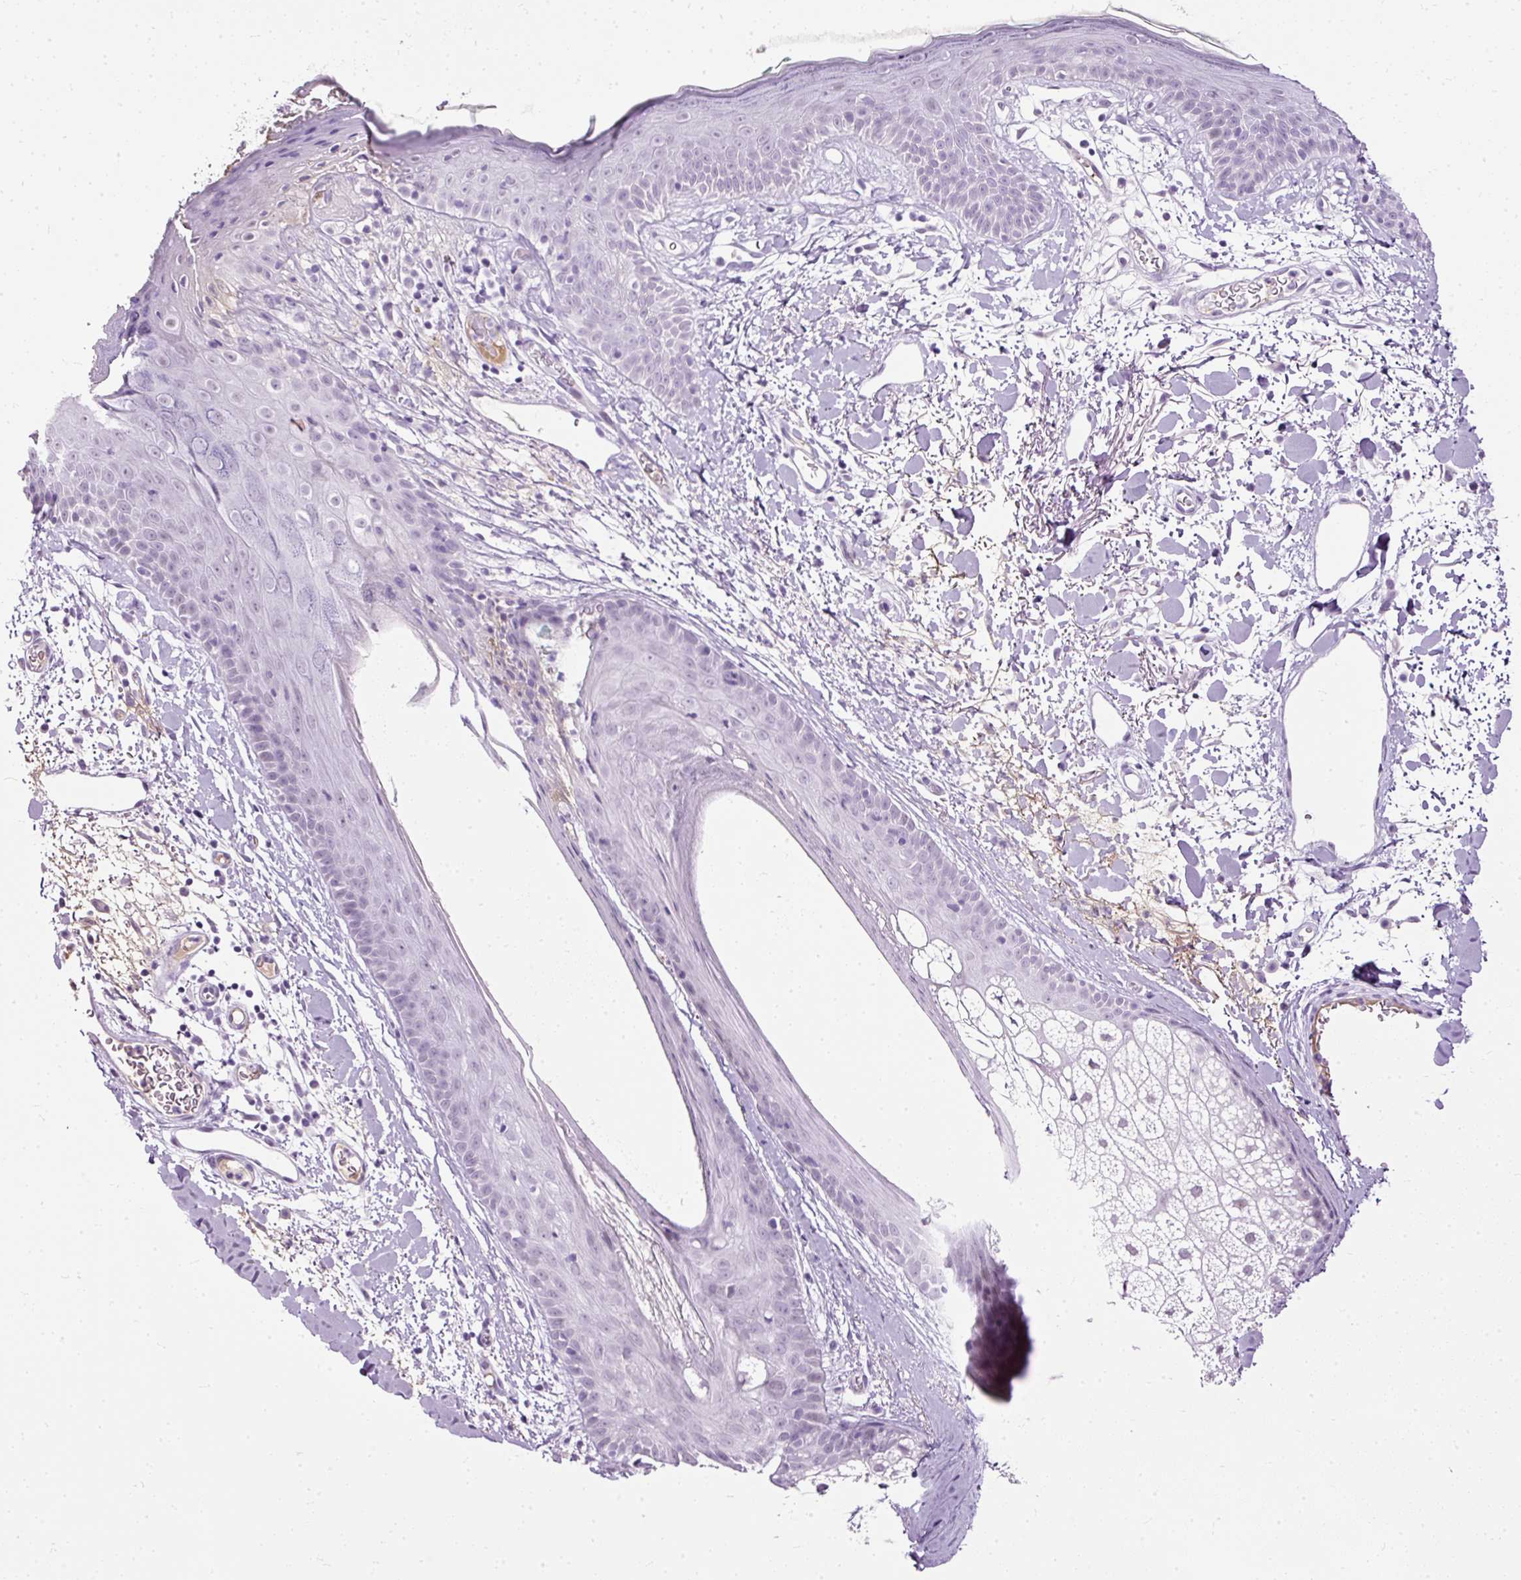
{"staining": {"intensity": "negative", "quantity": "none", "location": "none"}, "tissue": "skin", "cell_type": "Fibroblasts", "image_type": "normal", "snomed": [{"axis": "morphology", "description": "Normal tissue, NOS"}, {"axis": "topography", "description": "Skin"}], "caption": "This is a image of immunohistochemistry staining of benign skin, which shows no positivity in fibroblasts.", "gene": "PDE6B", "patient": {"sex": "male", "age": 79}}